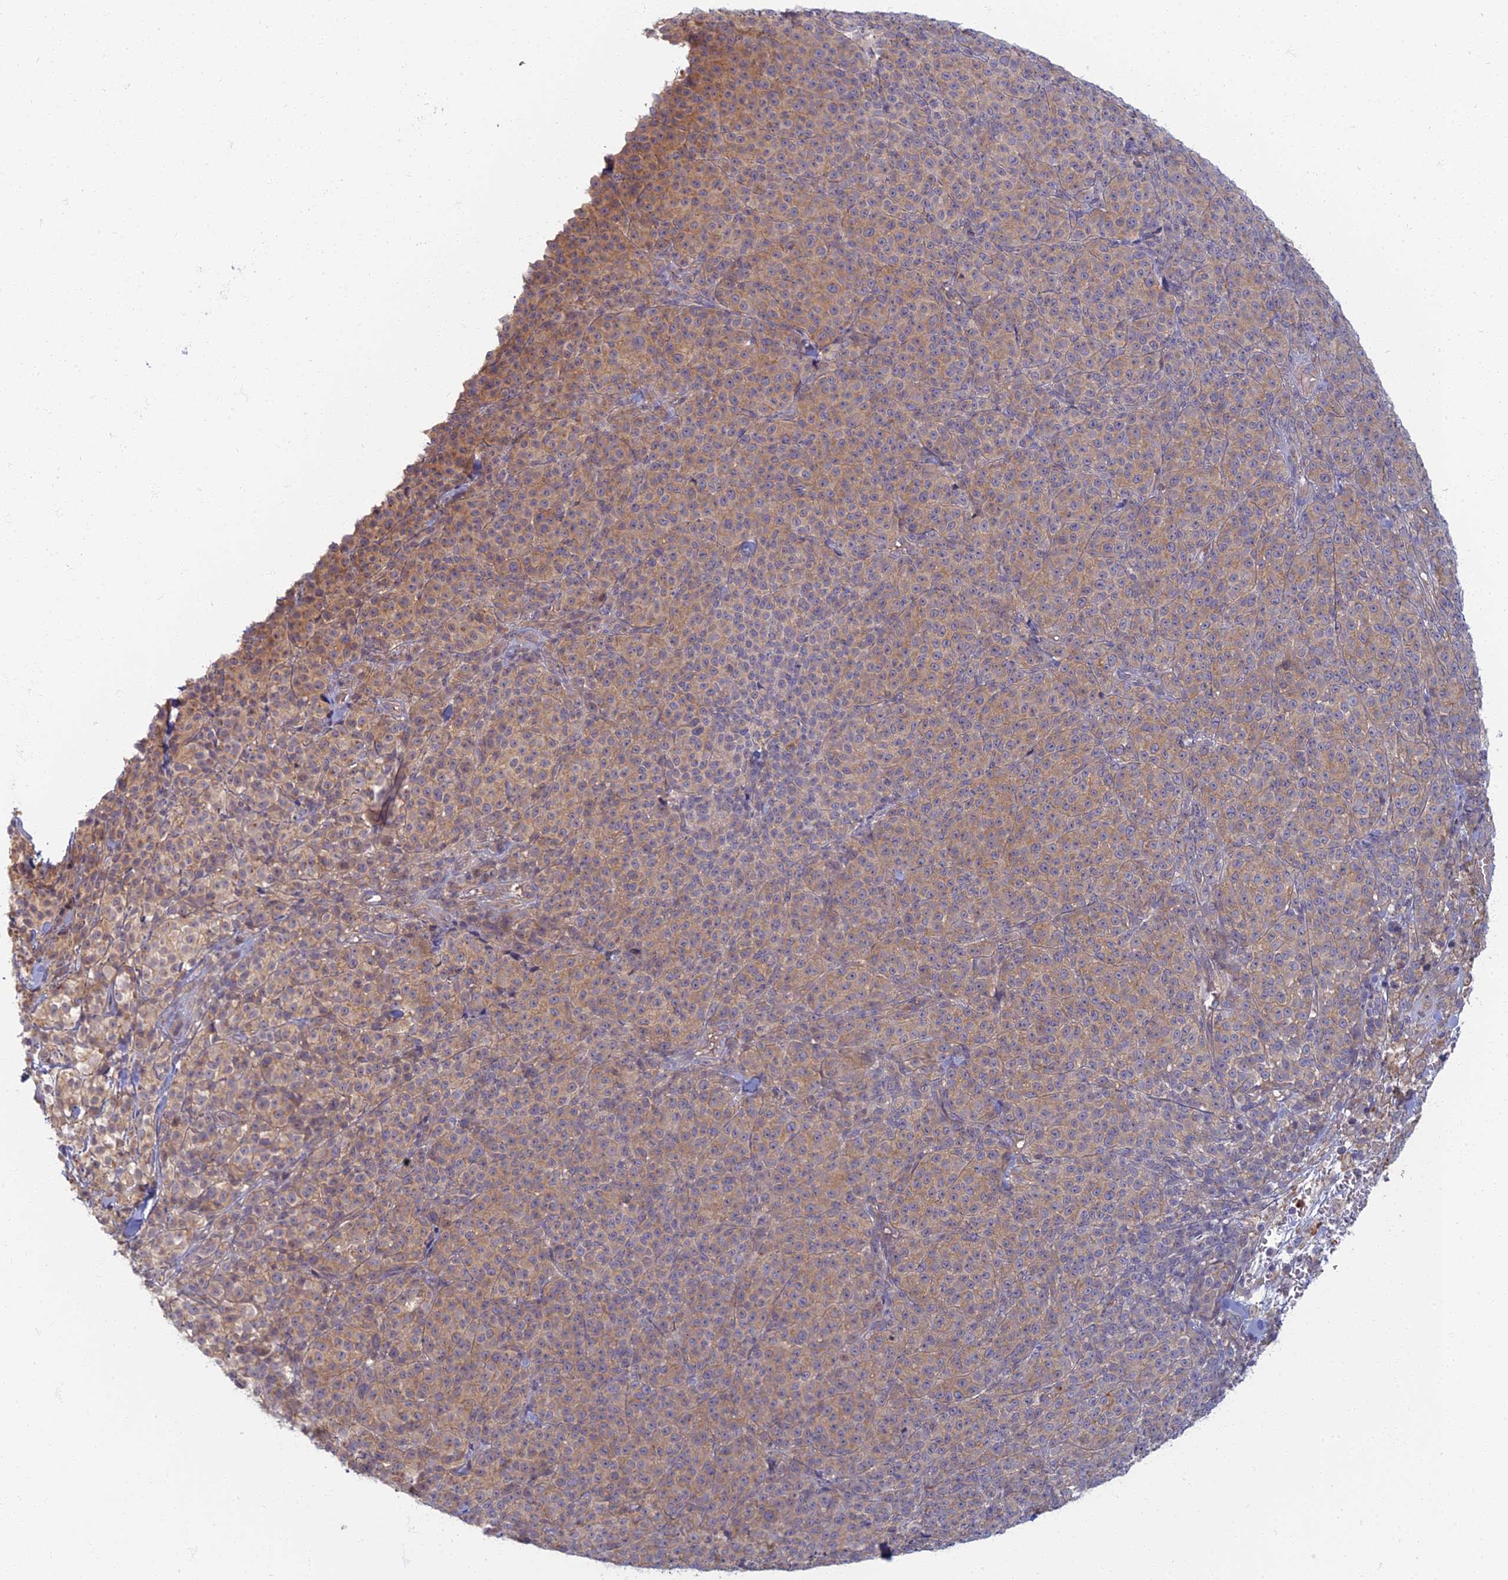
{"staining": {"intensity": "weak", "quantity": ">75%", "location": "cytoplasmic/membranous"}, "tissue": "melanoma", "cell_type": "Tumor cells", "image_type": "cancer", "snomed": [{"axis": "morphology", "description": "Normal tissue, NOS"}, {"axis": "morphology", "description": "Malignant melanoma, NOS"}, {"axis": "topography", "description": "Skin"}], "caption": "The image exhibits immunohistochemical staining of malignant melanoma. There is weak cytoplasmic/membranous staining is appreciated in approximately >75% of tumor cells.", "gene": "PROX2", "patient": {"sex": "female", "age": 34}}